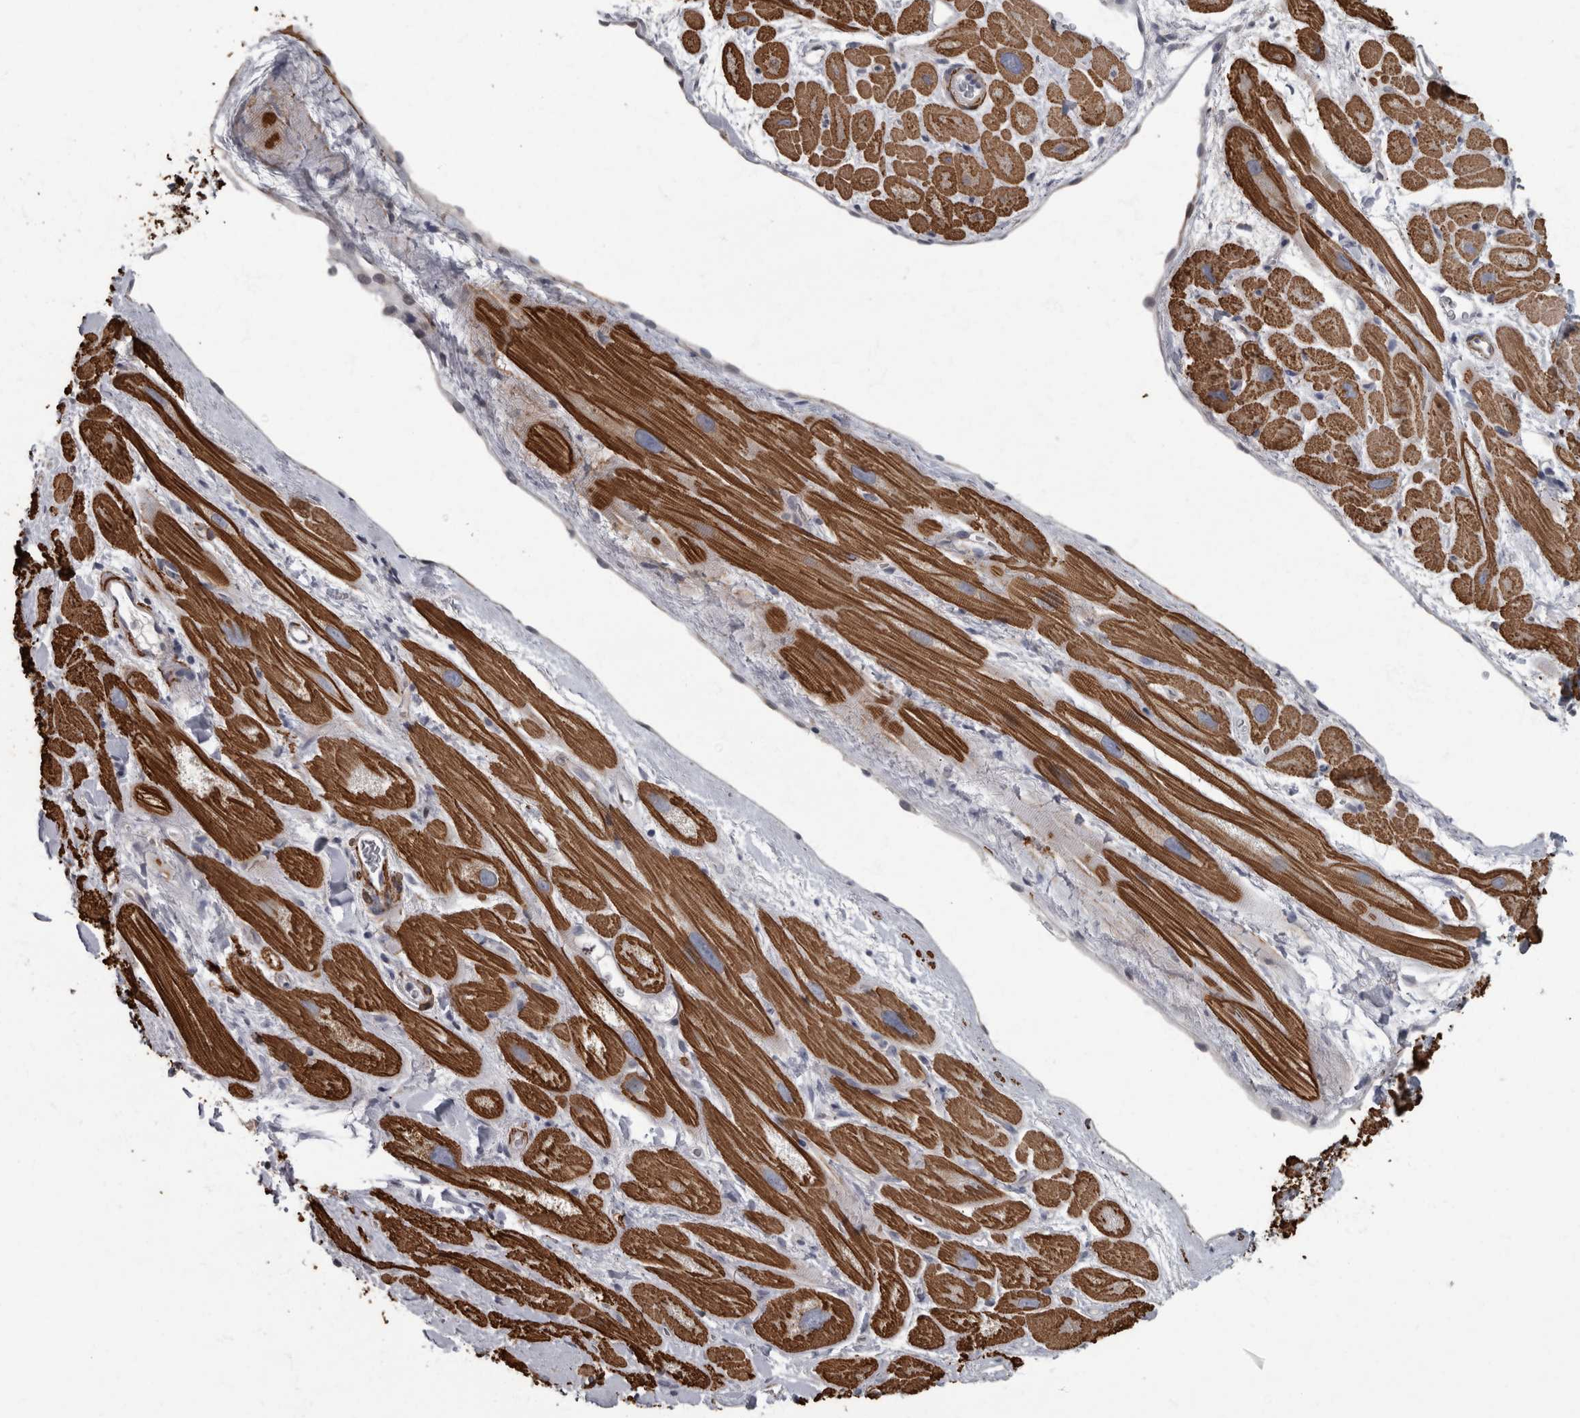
{"staining": {"intensity": "moderate", "quantity": ">75%", "location": "cytoplasmic/membranous"}, "tissue": "heart muscle", "cell_type": "Cardiomyocytes", "image_type": "normal", "snomed": [{"axis": "morphology", "description": "Normal tissue, NOS"}, {"axis": "topography", "description": "Heart"}], "caption": "Immunohistochemical staining of unremarkable human heart muscle displays medium levels of moderate cytoplasmic/membranous staining in about >75% of cardiomyocytes.", "gene": "MASTL", "patient": {"sex": "male", "age": 49}}